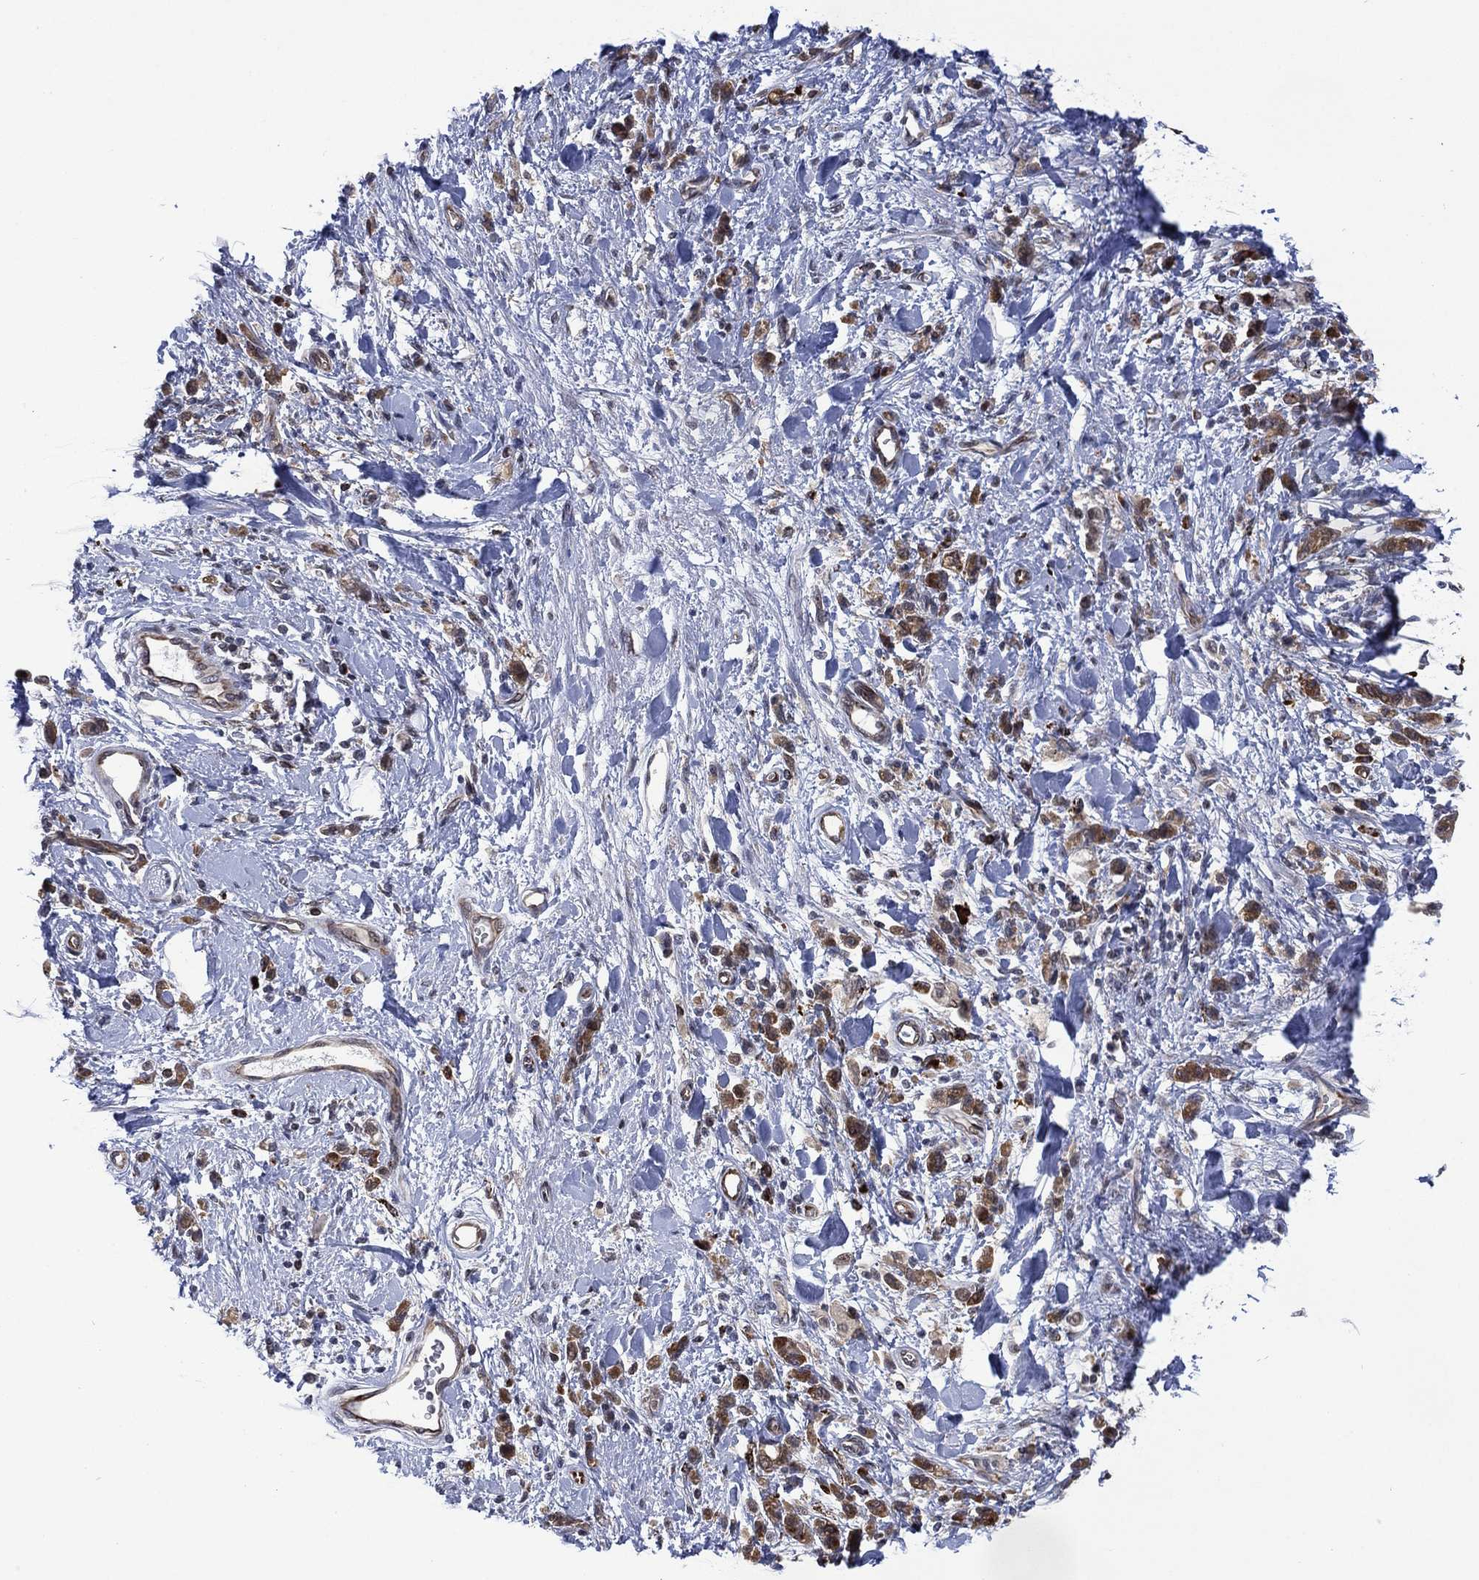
{"staining": {"intensity": "moderate", "quantity": "25%-75%", "location": "nuclear"}, "tissue": "stomach cancer", "cell_type": "Tumor cells", "image_type": "cancer", "snomed": [{"axis": "morphology", "description": "Adenocarcinoma, NOS"}, {"axis": "topography", "description": "Stomach"}], "caption": "Protein analysis of stomach cancer (adenocarcinoma) tissue demonstrates moderate nuclear staining in about 25%-75% of tumor cells.", "gene": "DPP4", "patient": {"sex": "male", "age": 77}}